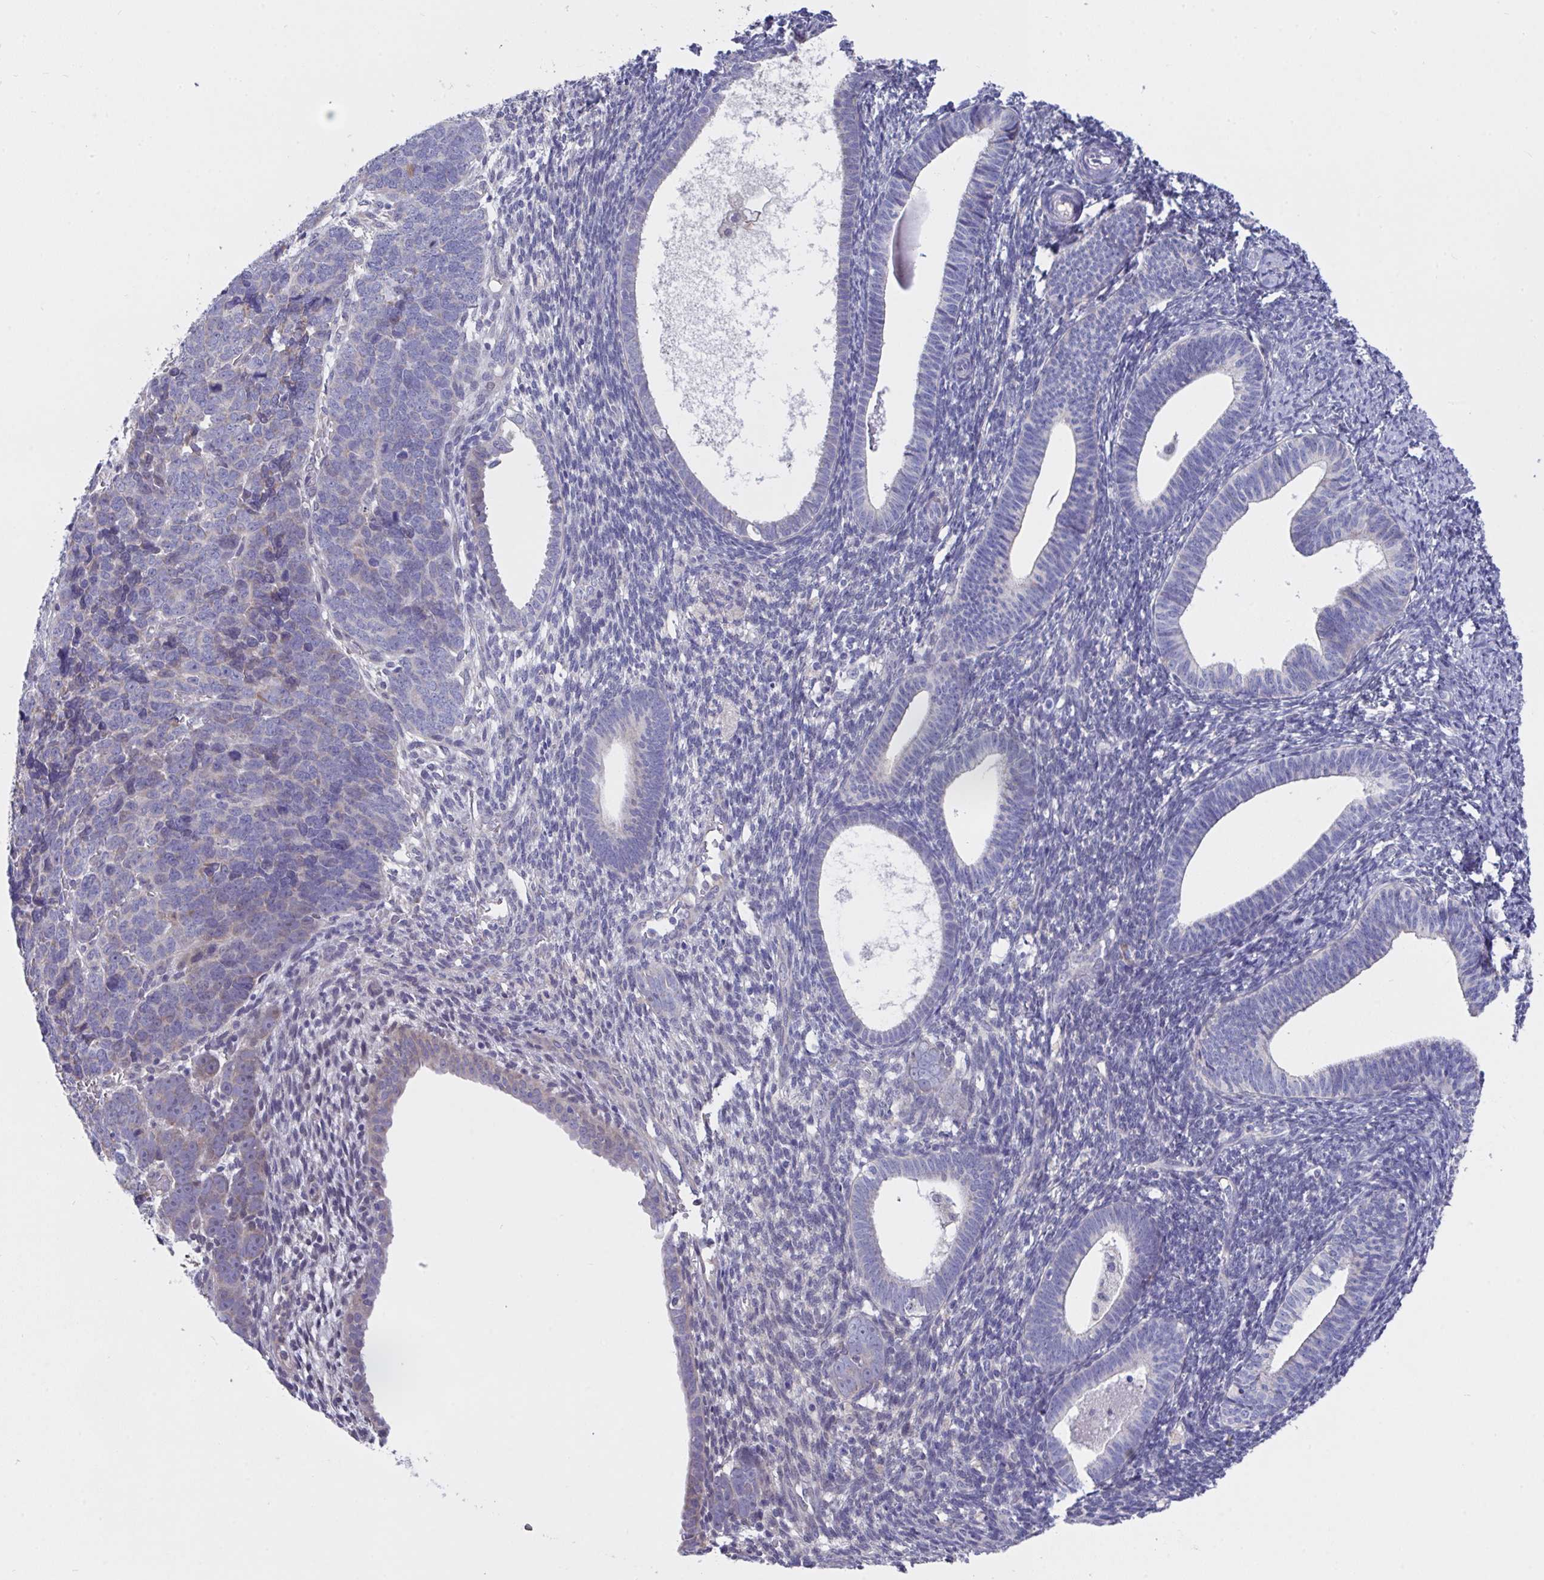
{"staining": {"intensity": "negative", "quantity": "none", "location": "none"}, "tissue": "endometrial cancer", "cell_type": "Tumor cells", "image_type": "cancer", "snomed": [{"axis": "morphology", "description": "Adenocarcinoma, NOS"}, {"axis": "topography", "description": "Endometrium"}], "caption": "Tumor cells show no significant protein expression in endometrial cancer (adenocarcinoma).", "gene": "L3HYPDH", "patient": {"sex": "female", "age": 82}}